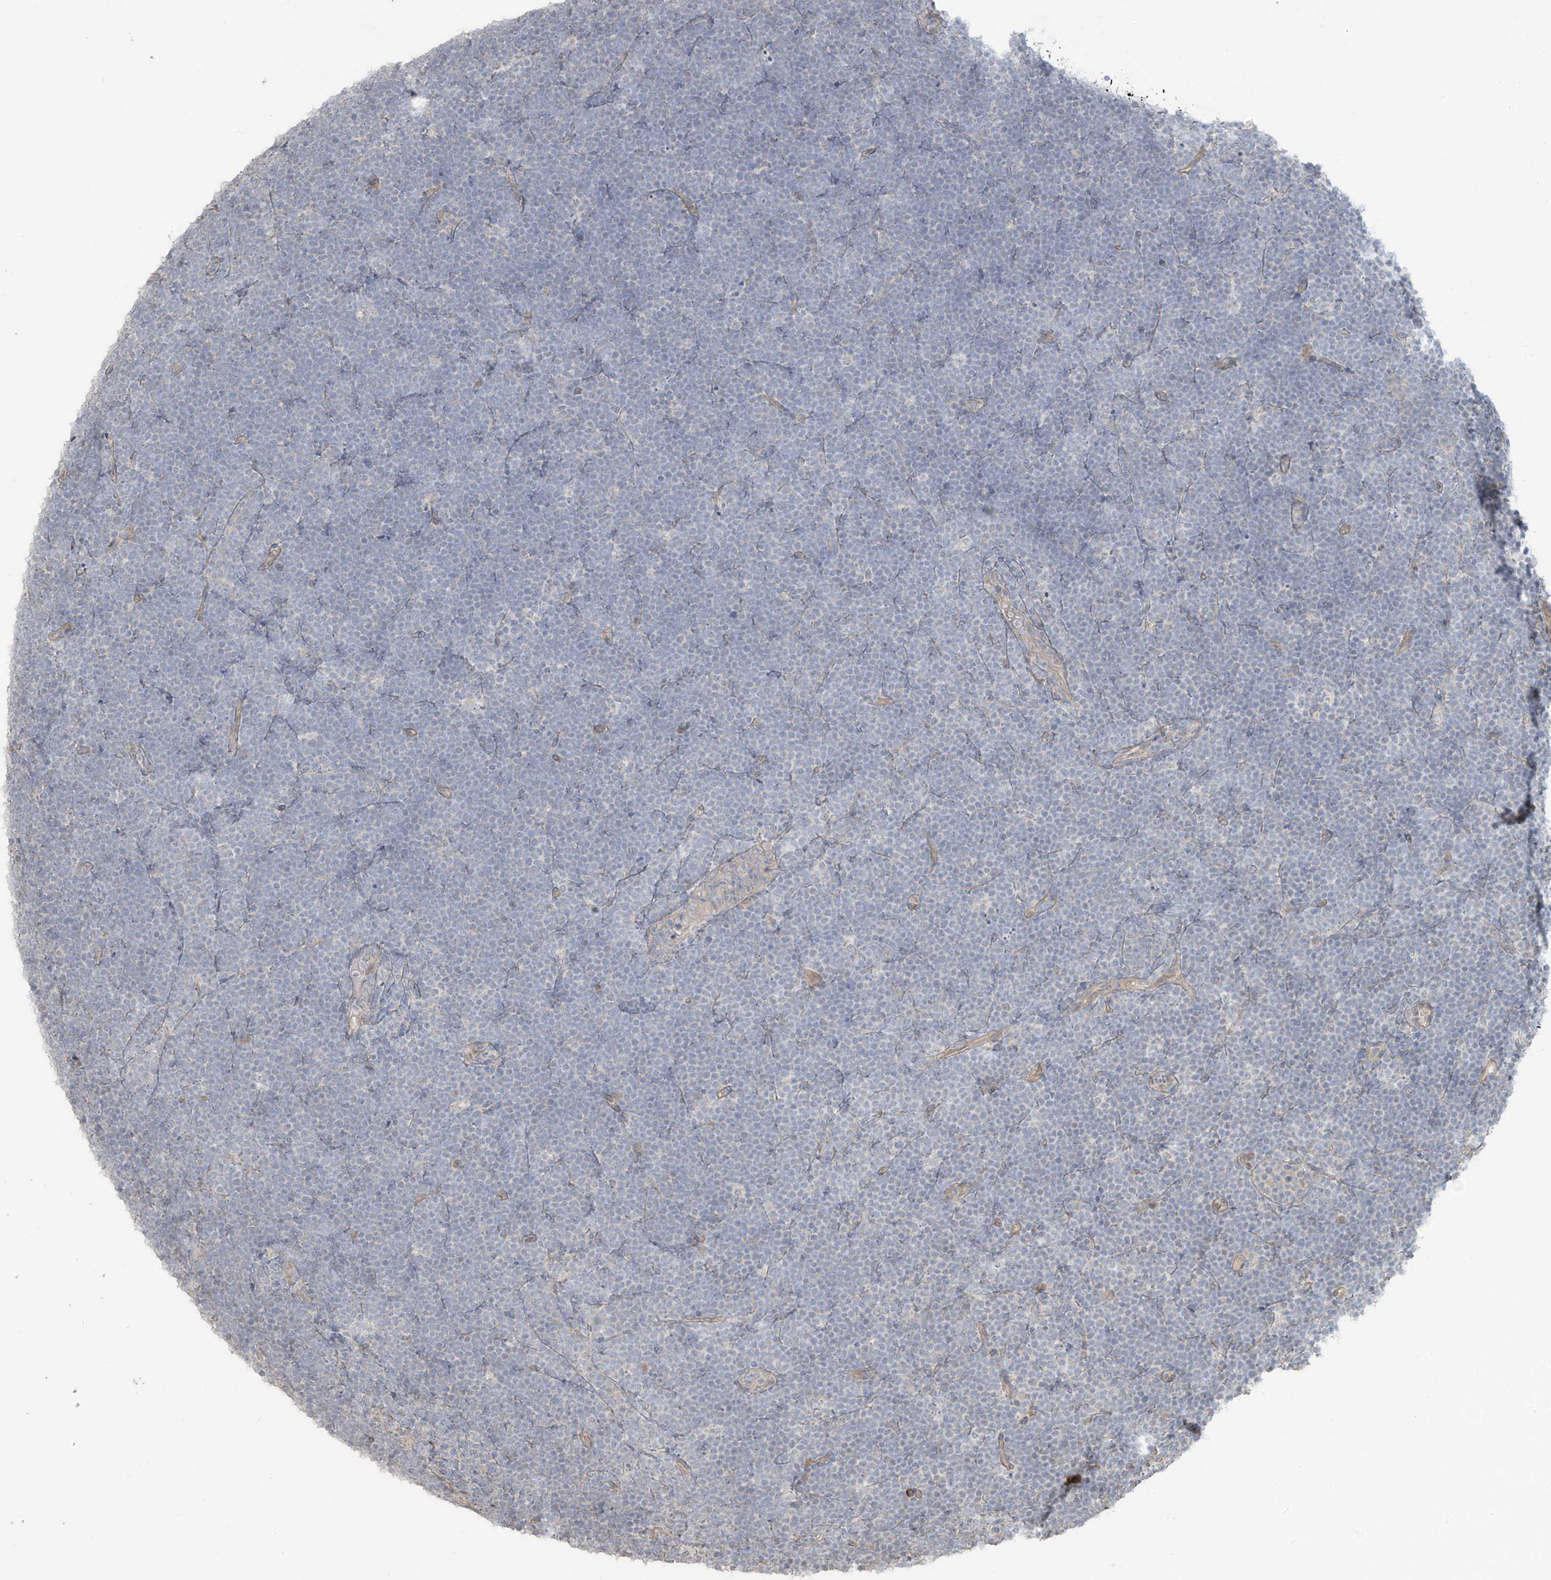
{"staining": {"intensity": "negative", "quantity": "none", "location": "none"}, "tissue": "lymphoma", "cell_type": "Tumor cells", "image_type": "cancer", "snomed": [{"axis": "morphology", "description": "Malignant lymphoma, non-Hodgkin's type, High grade"}, {"axis": "topography", "description": "Lymph node"}], "caption": "Lymphoma was stained to show a protein in brown. There is no significant staining in tumor cells. (Brightfield microscopy of DAB immunohistochemistry at high magnification).", "gene": "MAGIX", "patient": {"sex": "male", "age": 13}}